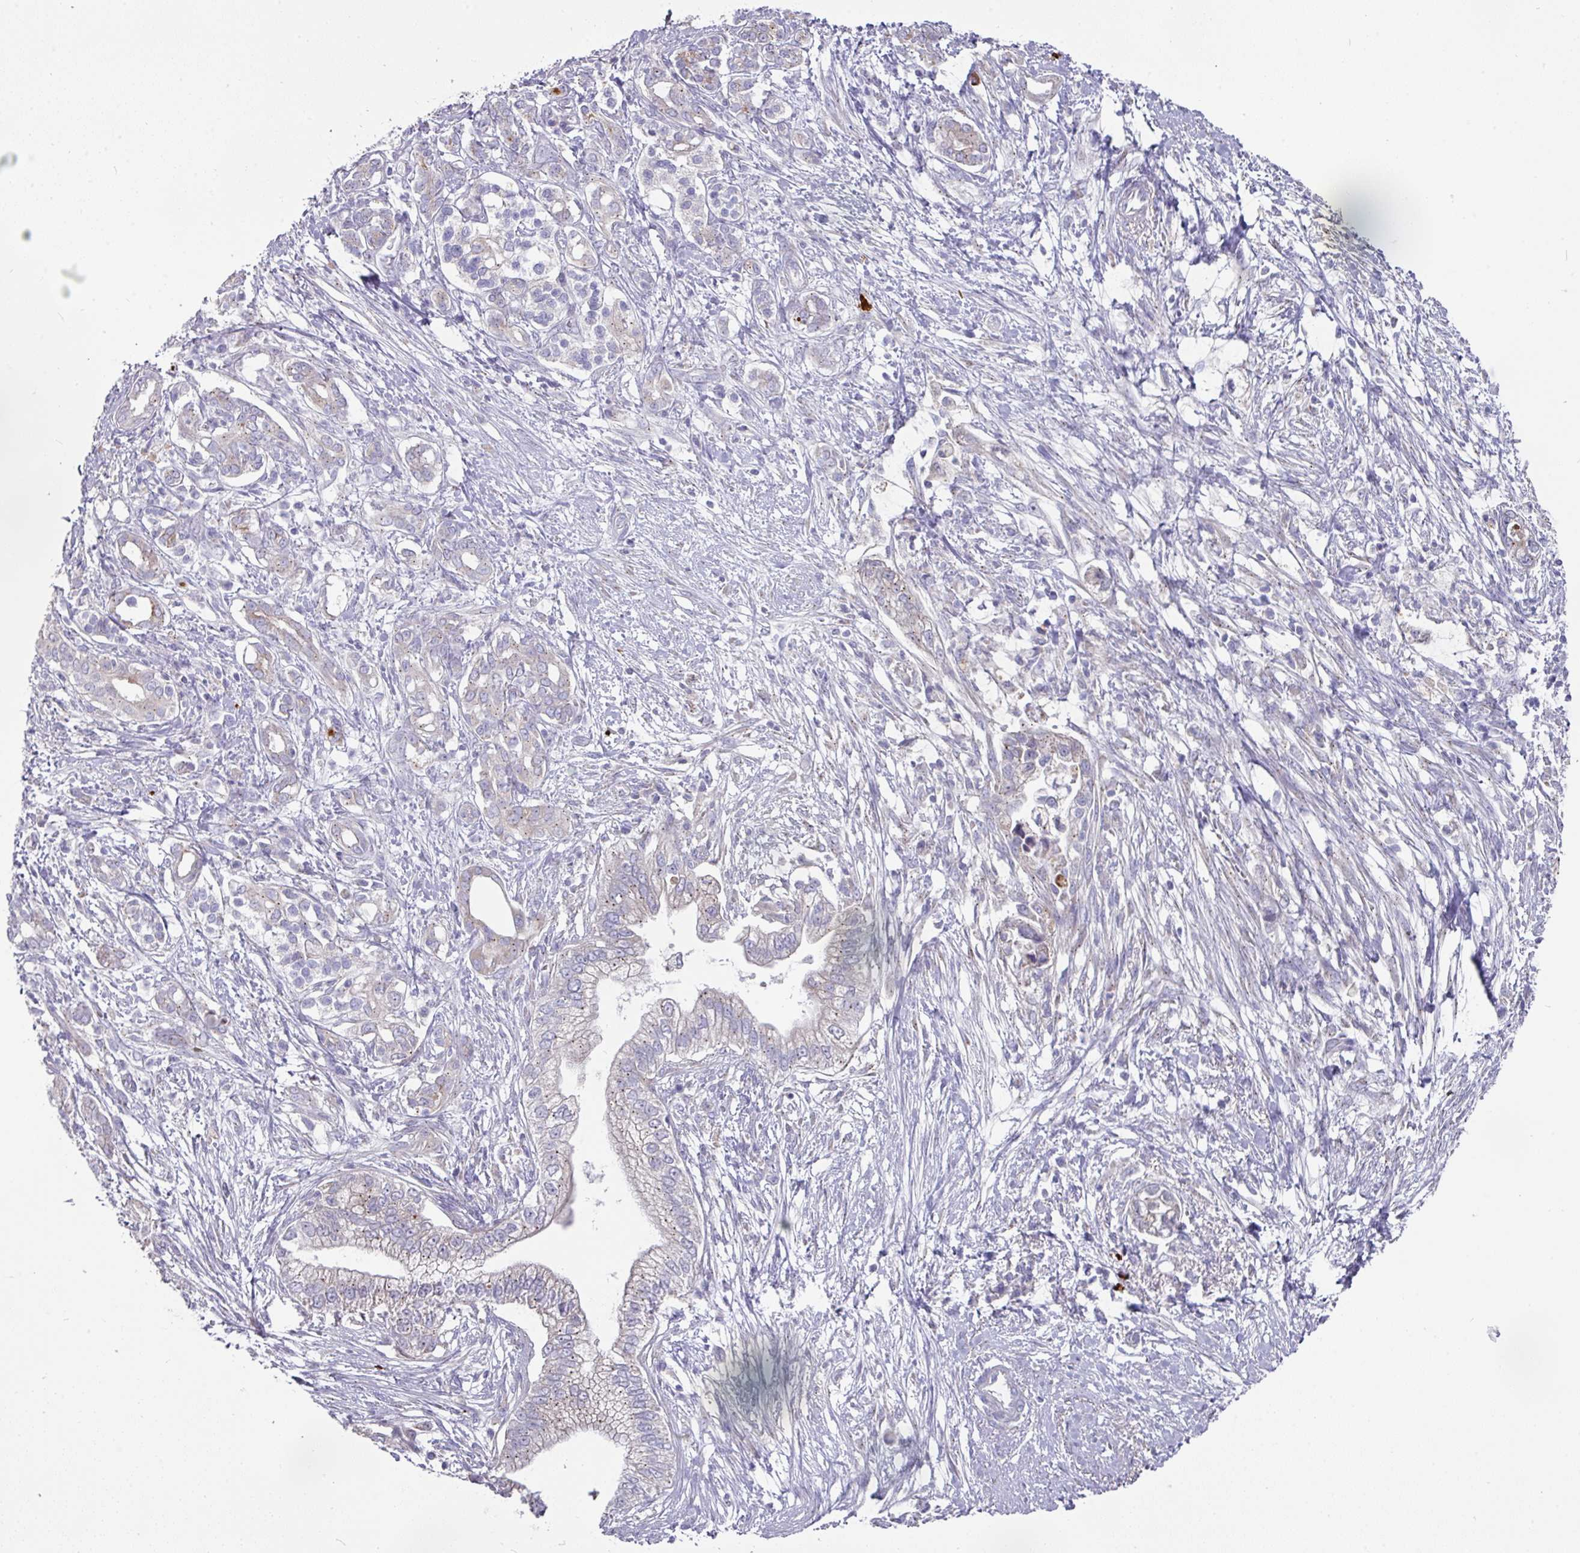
{"staining": {"intensity": "weak", "quantity": "<25%", "location": "cytoplasmic/membranous"}, "tissue": "pancreatic cancer", "cell_type": "Tumor cells", "image_type": "cancer", "snomed": [{"axis": "morphology", "description": "Adenocarcinoma, NOS"}, {"axis": "topography", "description": "Pancreas"}], "caption": "Human pancreatic cancer (adenocarcinoma) stained for a protein using IHC reveals no staining in tumor cells.", "gene": "IL4R", "patient": {"sex": "male", "age": 70}}